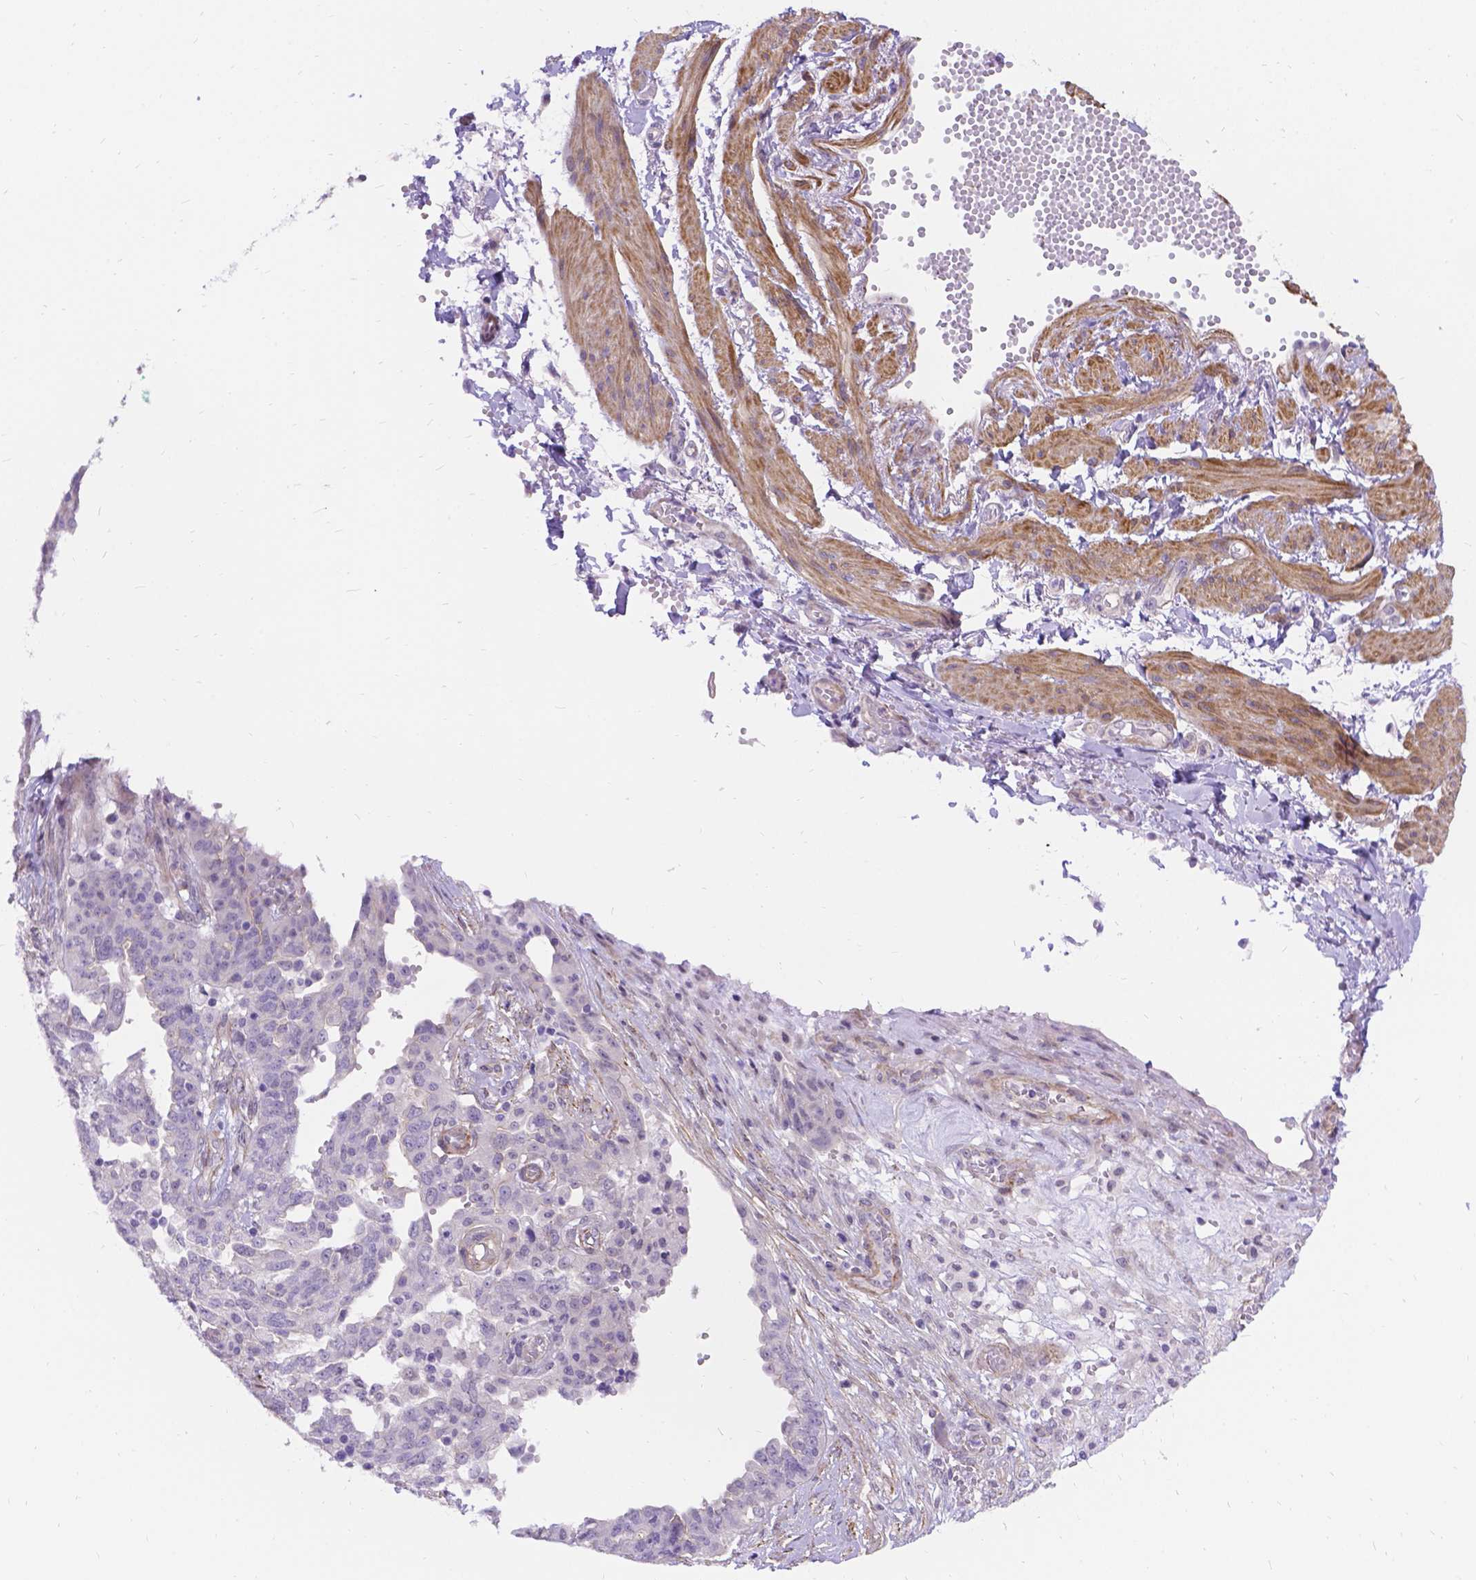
{"staining": {"intensity": "negative", "quantity": "none", "location": "none"}, "tissue": "ovarian cancer", "cell_type": "Tumor cells", "image_type": "cancer", "snomed": [{"axis": "morphology", "description": "Cystadenocarcinoma, serous, NOS"}, {"axis": "topography", "description": "Ovary"}], "caption": "Human serous cystadenocarcinoma (ovarian) stained for a protein using immunohistochemistry (IHC) reveals no staining in tumor cells.", "gene": "PALS1", "patient": {"sex": "female", "age": 67}}